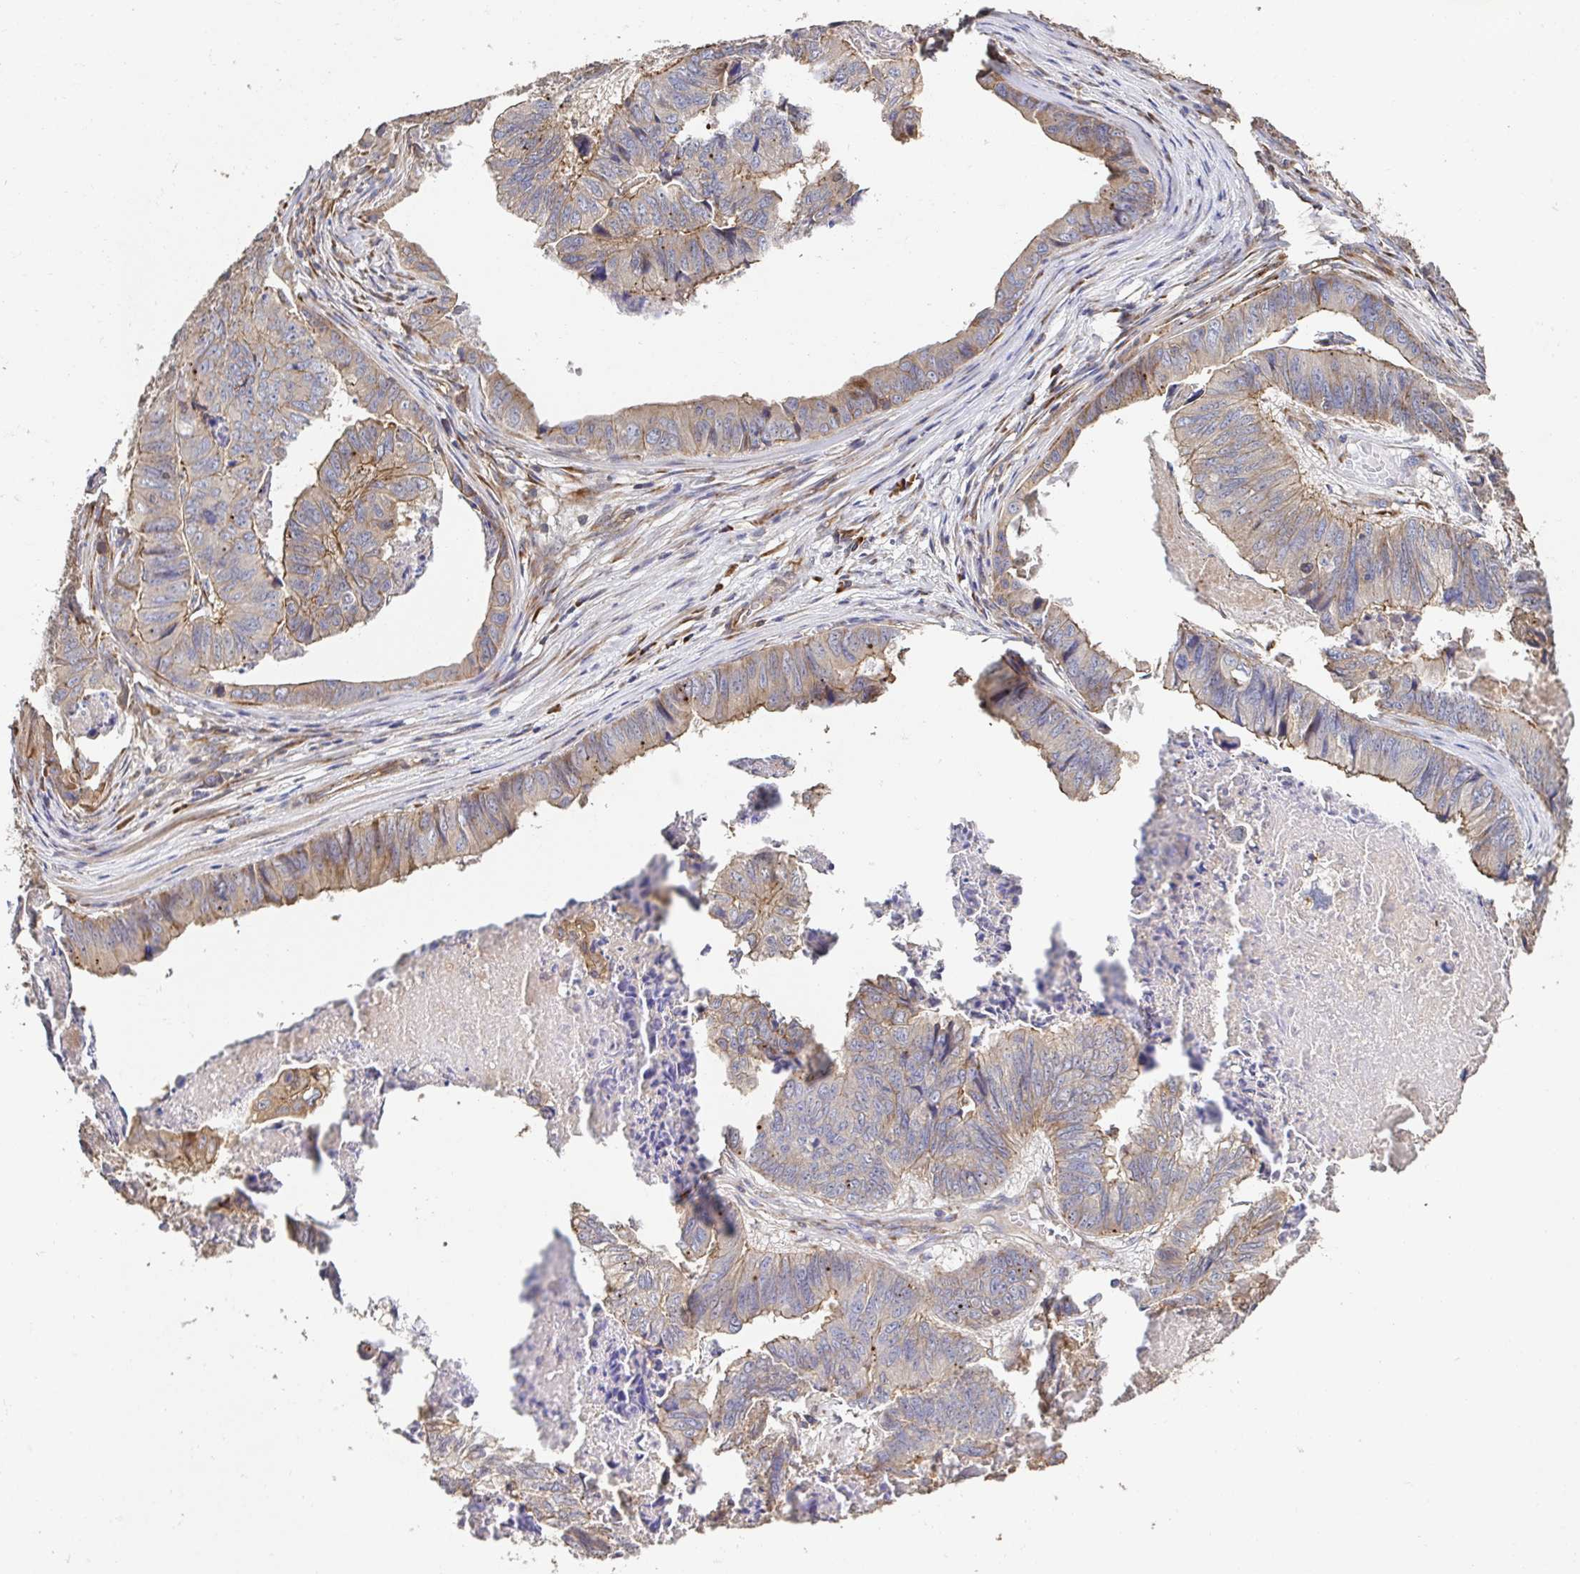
{"staining": {"intensity": "moderate", "quantity": "<25%", "location": "cytoplasmic/membranous"}, "tissue": "stomach cancer", "cell_type": "Tumor cells", "image_type": "cancer", "snomed": [{"axis": "morphology", "description": "Adenocarcinoma, NOS"}, {"axis": "topography", "description": "Stomach, lower"}], "caption": "Protein staining by IHC reveals moderate cytoplasmic/membranous expression in about <25% of tumor cells in stomach cancer. The staining is performed using DAB (3,3'-diaminobenzidine) brown chromogen to label protein expression. The nuclei are counter-stained blue using hematoxylin.", "gene": "APBB1", "patient": {"sex": "male", "age": 77}}